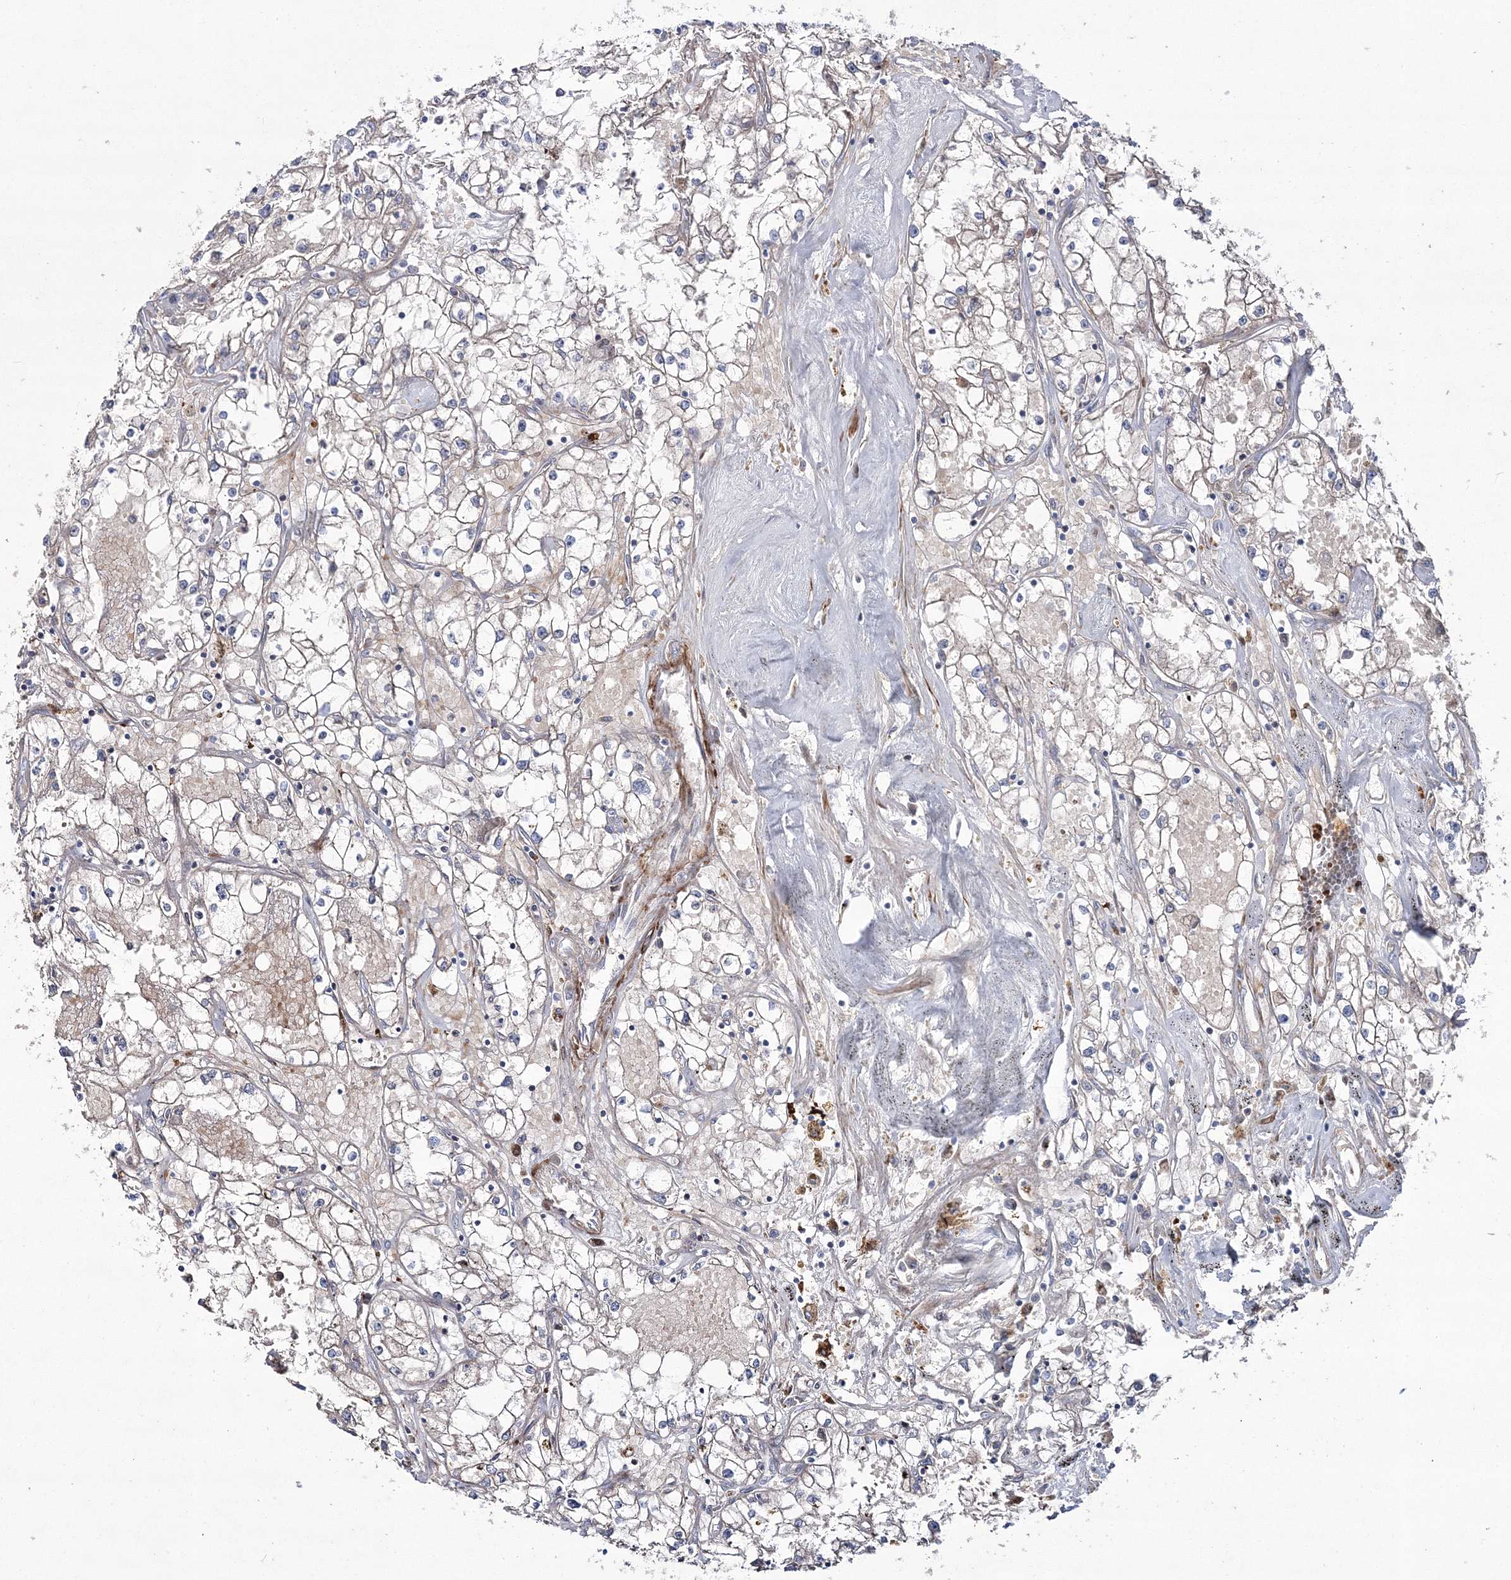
{"staining": {"intensity": "negative", "quantity": "none", "location": "none"}, "tissue": "renal cancer", "cell_type": "Tumor cells", "image_type": "cancer", "snomed": [{"axis": "morphology", "description": "Adenocarcinoma, NOS"}, {"axis": "topography", "description": "Kidney"}], "caption": "Tumor cells are negative for protein expression in human renal adenocarcinoma.", "gene": "ZSWIM6", "patient": {"sex": "male", "age": 56}}